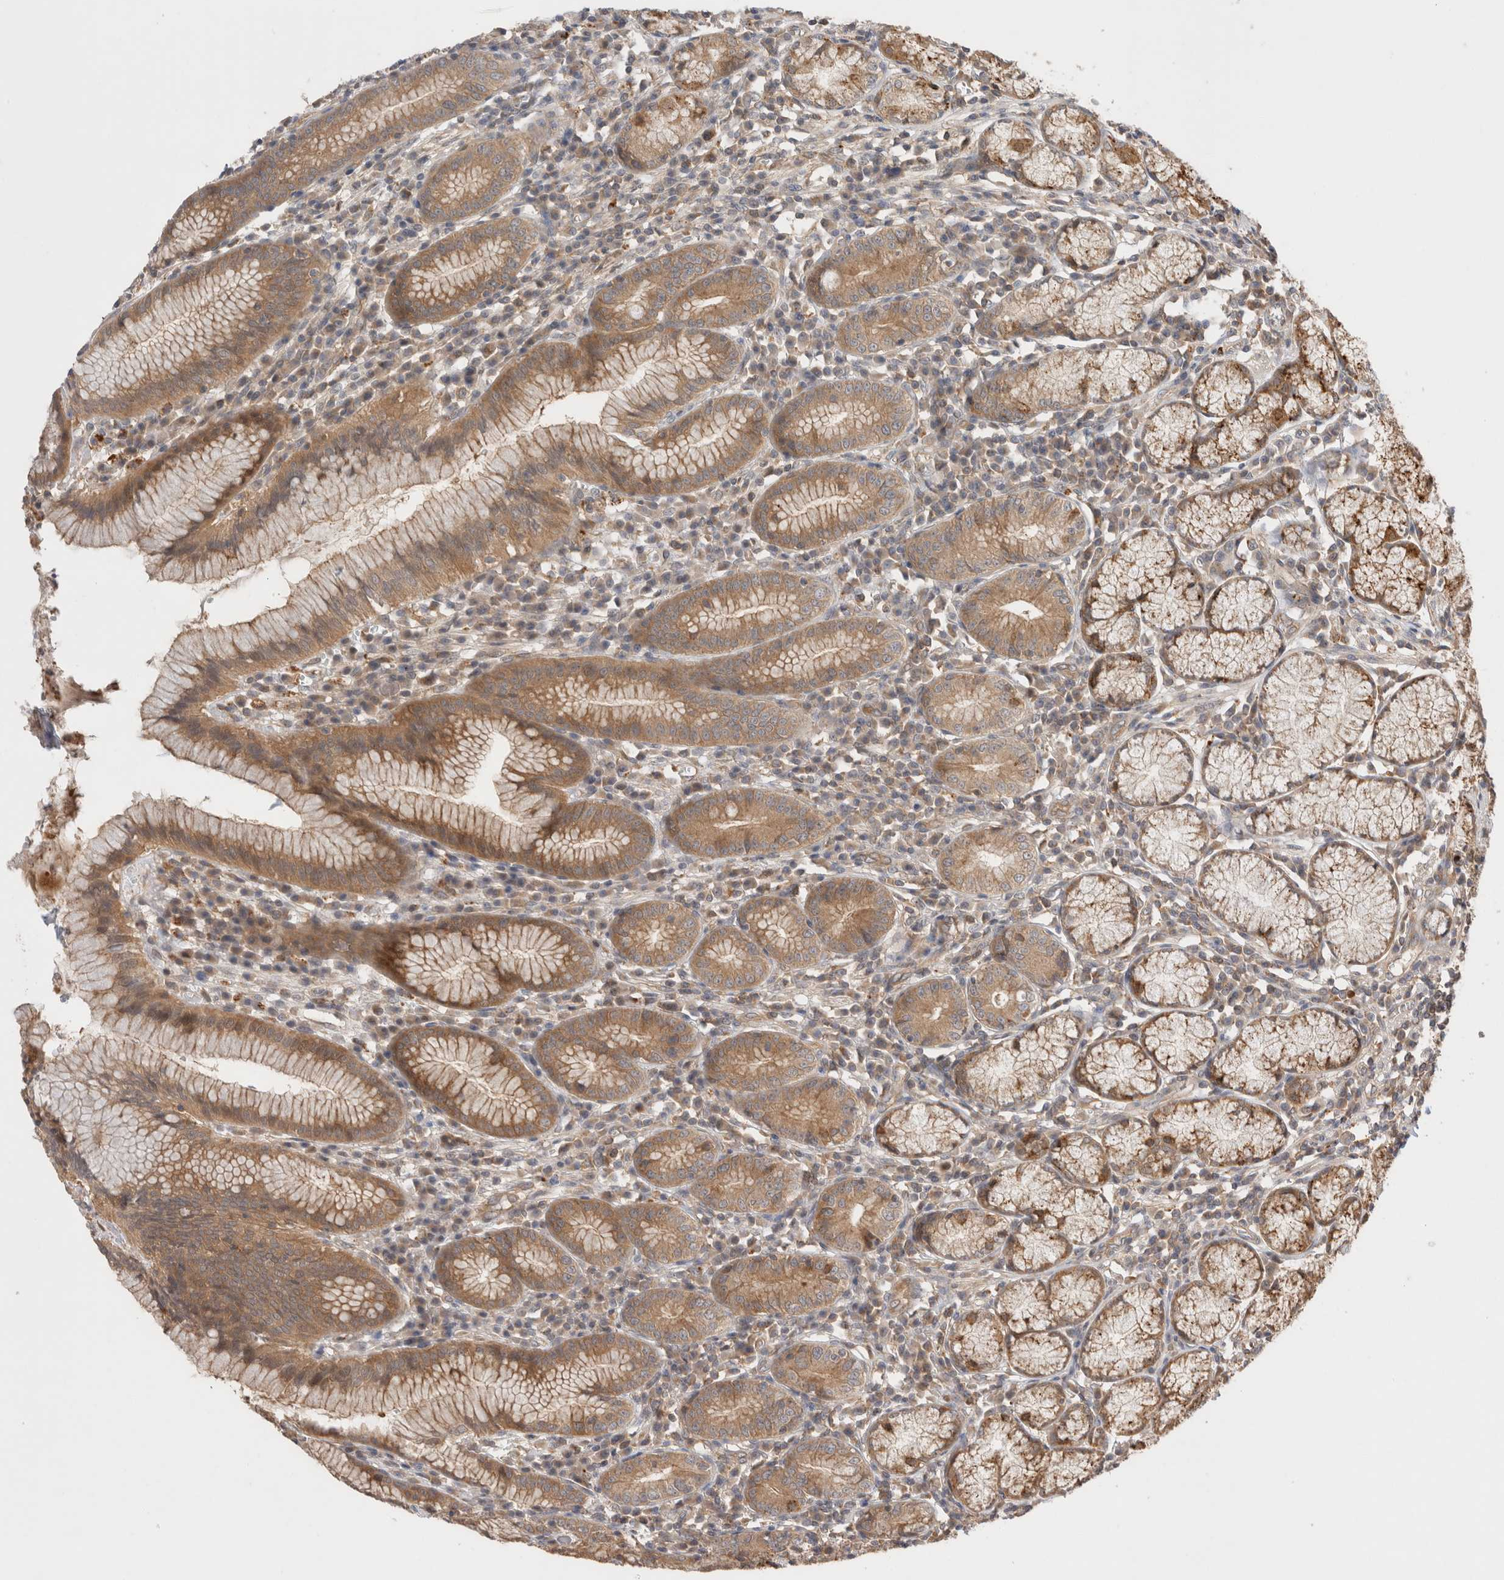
{"staining": {"intensity": "moderate", "quantity": ">75%", "location": "cytoplasmic/membranous"}, "tissue": "stomach", "cell_type": "Glandular cells", "image_type": "normal", "snomed": [{"axis": "morphology", "description": "Normal tissue, NOS"}, {"axis": "topography", "description": "Stomach"}], "caption": "The image shows immunohistochemical staining of normal stomach. There is moderate cytoplasmic/membranous expression is seen in approximately >75% of glandular cells. Using DAB (3,3'-diaminobenzidine) (brown) and hematoxylin (blue) stains, captured at high magnification using brightfield microscopy.", "gene": "VPS28", "patient": {"sex": "male", "age": 55}}